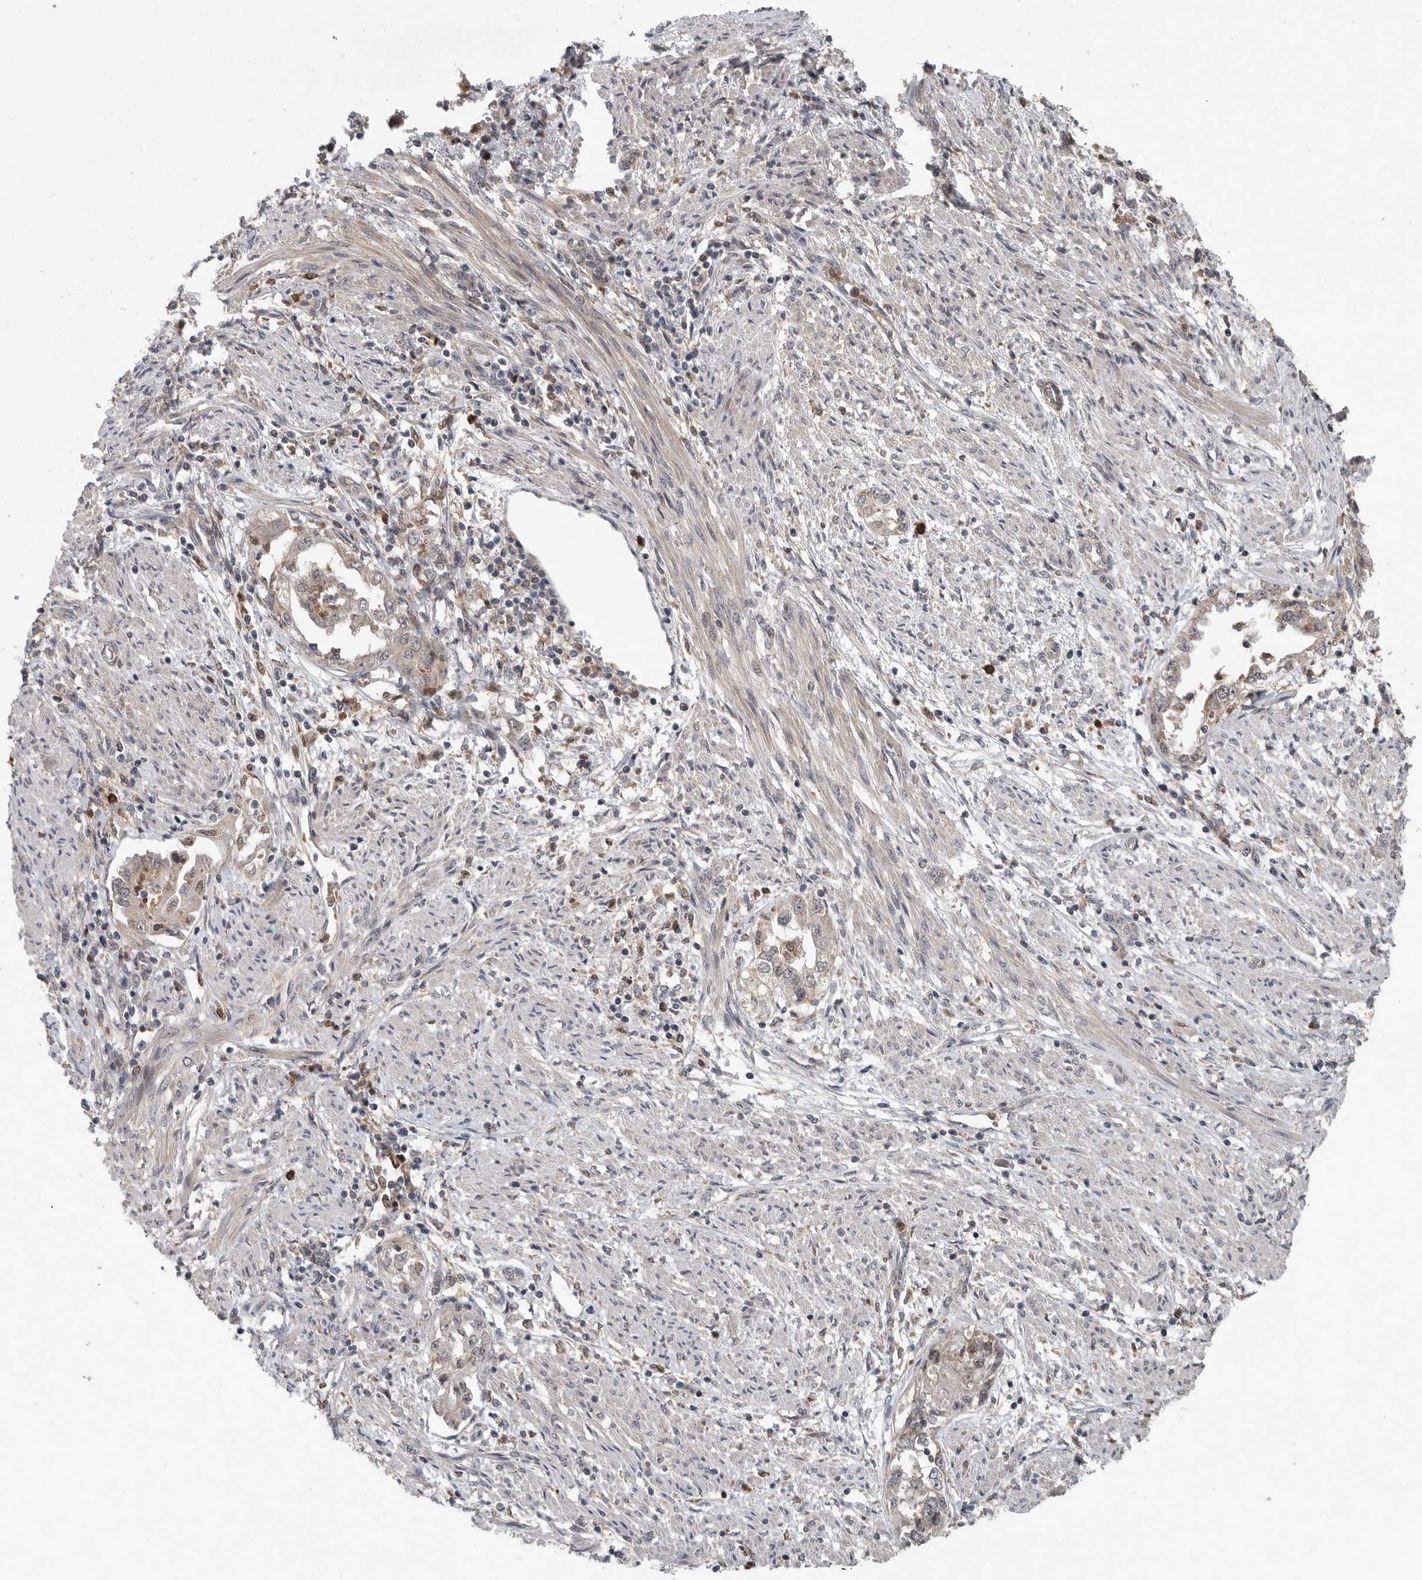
{"staining": {"intensity": "weak", "quantity": ">75%", "location": "cytoplasmic/membranous"}, "tissue": "endometrial cancer", "cell_type": "Tumor cells", "image_type": "cancer", "snomed": [{"axis": "morphology", "description": "Adenocarcinoma, NOS"}, {"axis": "topography", "description": "Endometrium"}], "caption": "Human endometrial cancer (adenocarcinoma) stained with a brown dye displays weak cytoplasmic/membranous positive expression in about >75% of tumor cells.", "gene": "SCP2", "patient": {"sex": "female", "age": 85}}